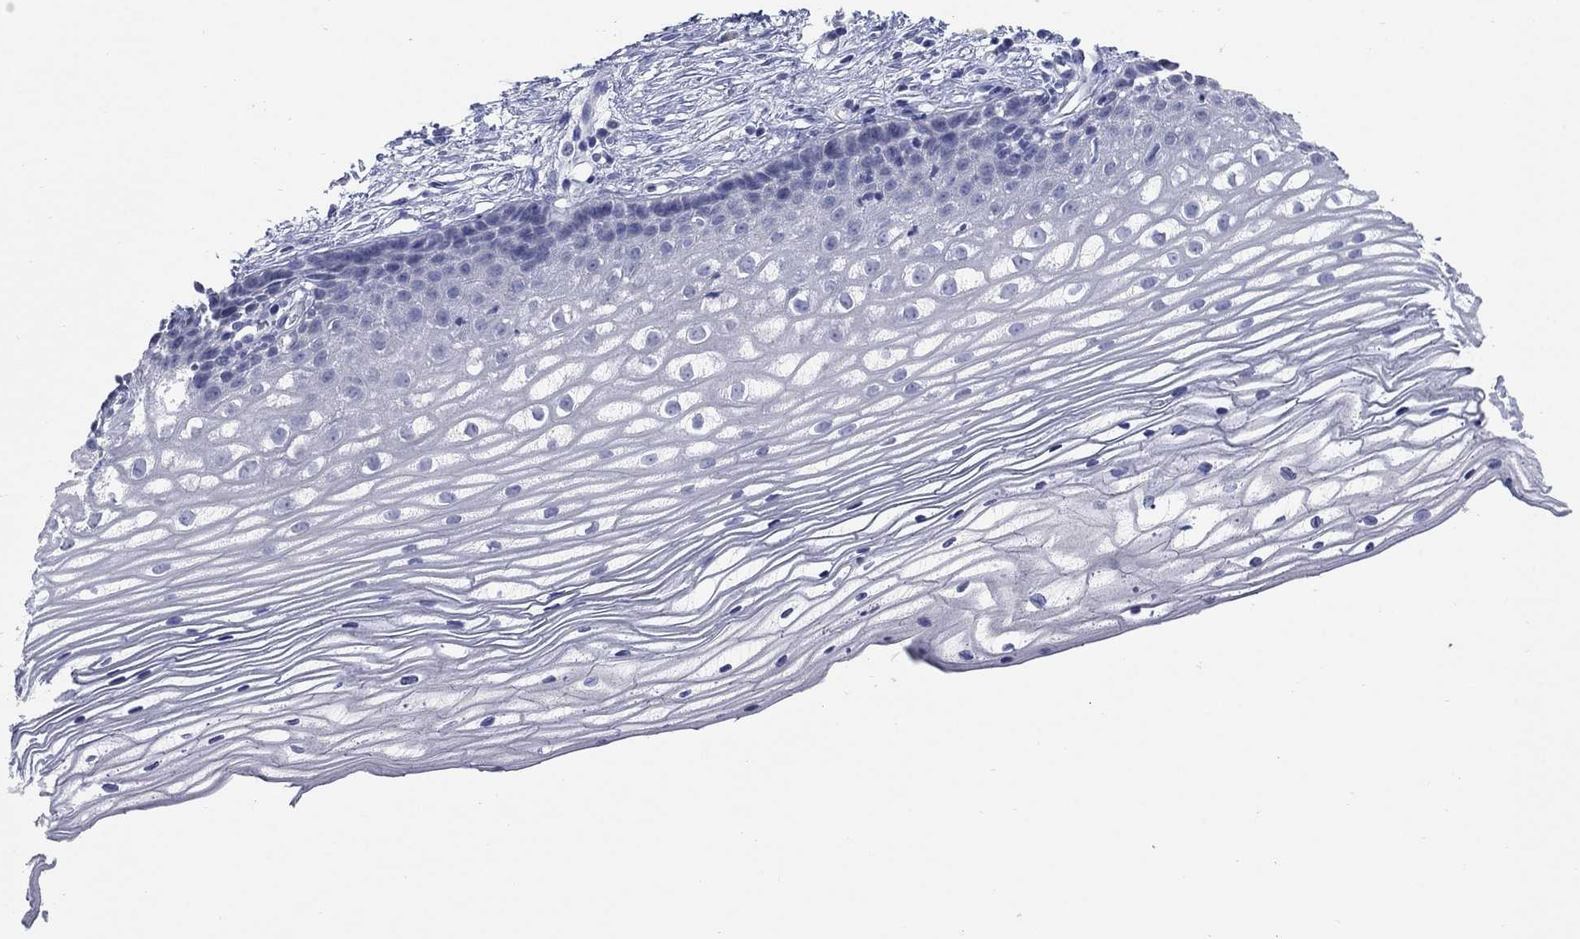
{"staining": {"intensity": "negative", "quantity": "none", "location": "none"}, "tissue": "cervix", "cell_type": "Glandular cells", "image_type": "normal", "snomed": [{"axis": "morphology", "description": "Normal tissue, NOS"}, {"axis": "topography", "description": "Cervix"}], "caption": "Immunohistochemistry (IHC) photomicrograph of benign cervix stained for a protein (brown), which displays no expression in glandular cells.", "gene": "ATP6V1G2", "patient": {"sex": "female", "age": 40}}